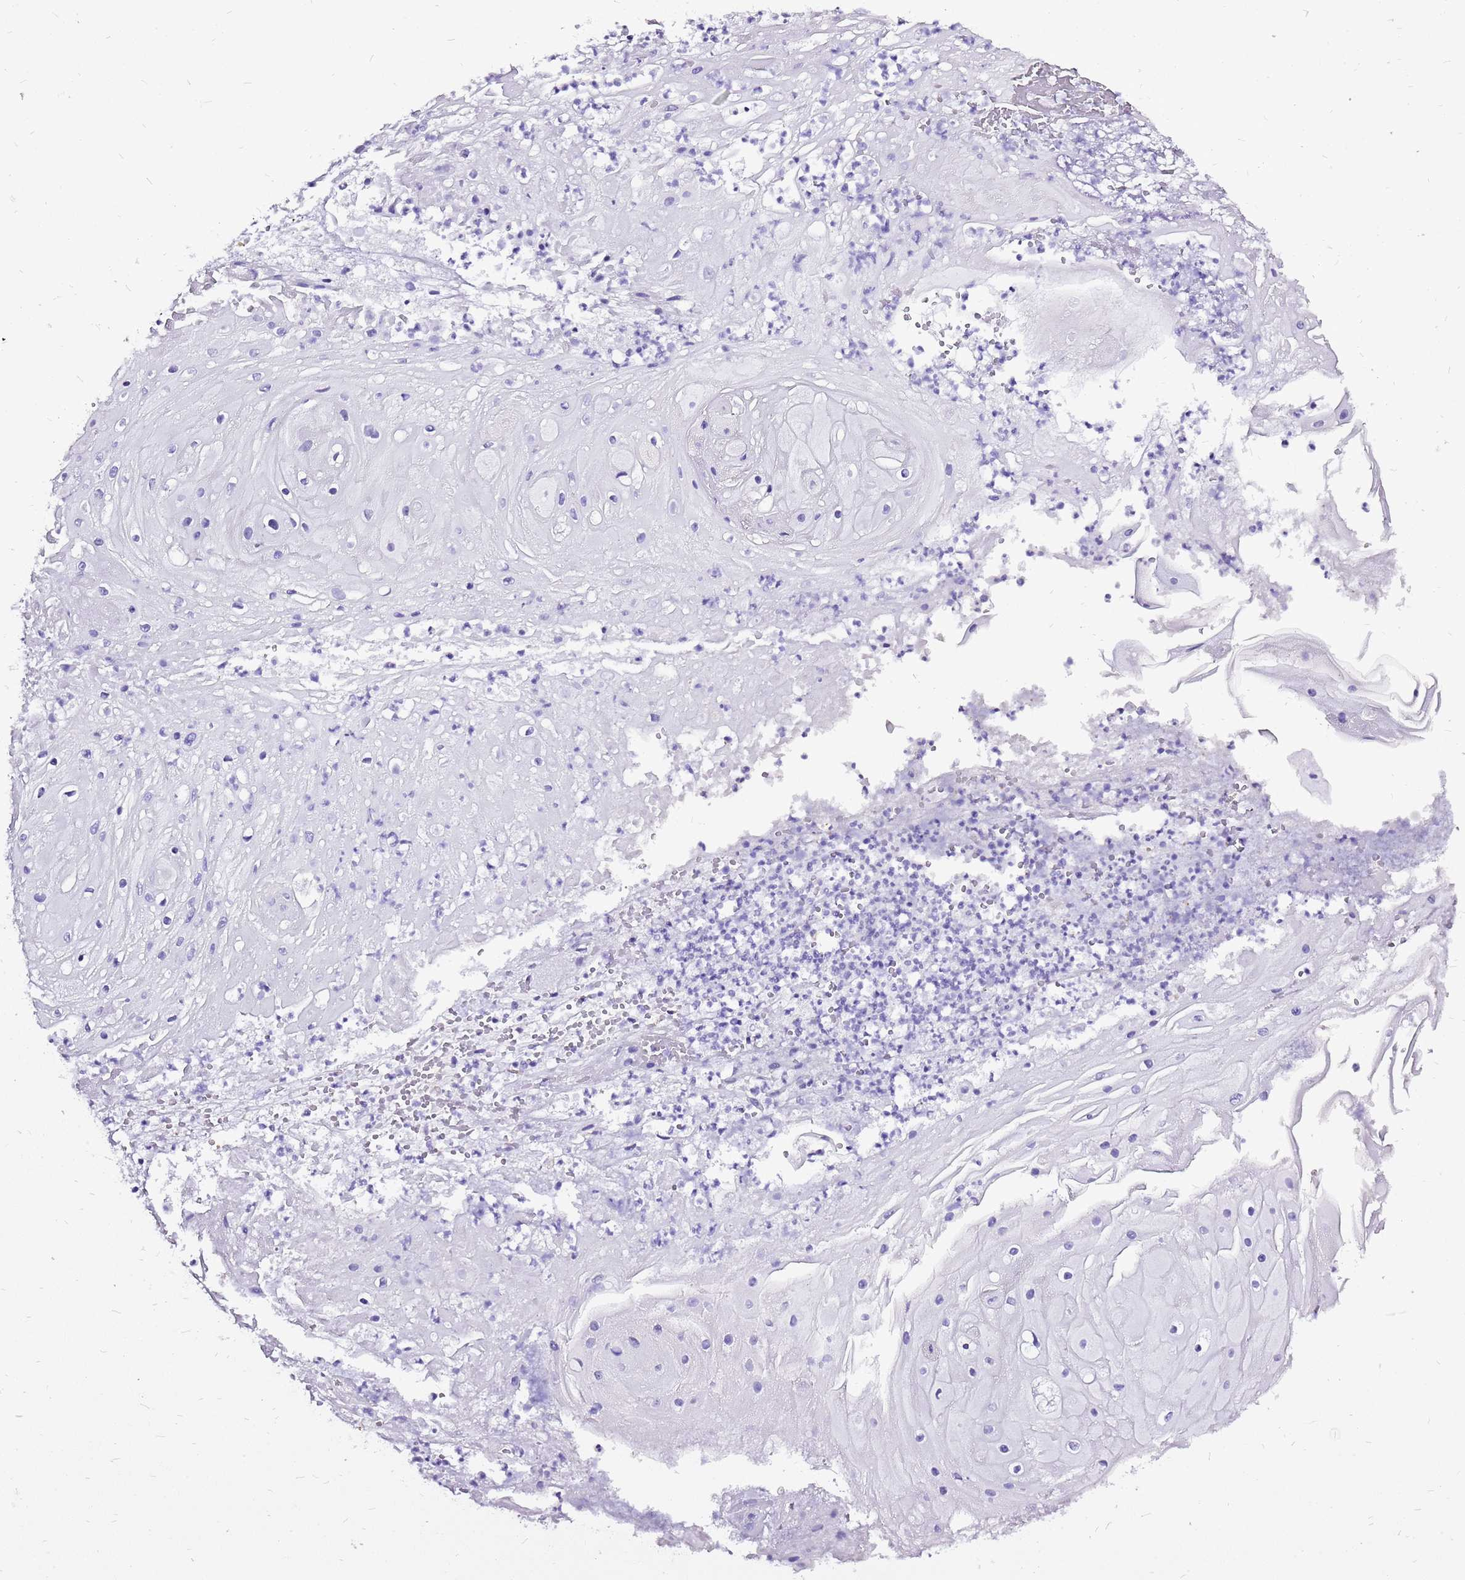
{"staining": {"intensity": "negative", "quantity": "none", "location": "none"}, "tissue": "skin cancer", "cell_type": "Tumor cells", "image_type": "cancer", "snomed": [{"axis": "morphology", "description": "Squamous cell carcinoma, NOS"}, {"axis": "topography", "description": "Skin"}], "caption": "This image is of skin cancer stained with IHC to label a protein in brown with the nuclei are counter-stained blue. There is no expression in tumor cells.", "gene": "ACSS3", "patient": {"sex": "male", "age": 70}}